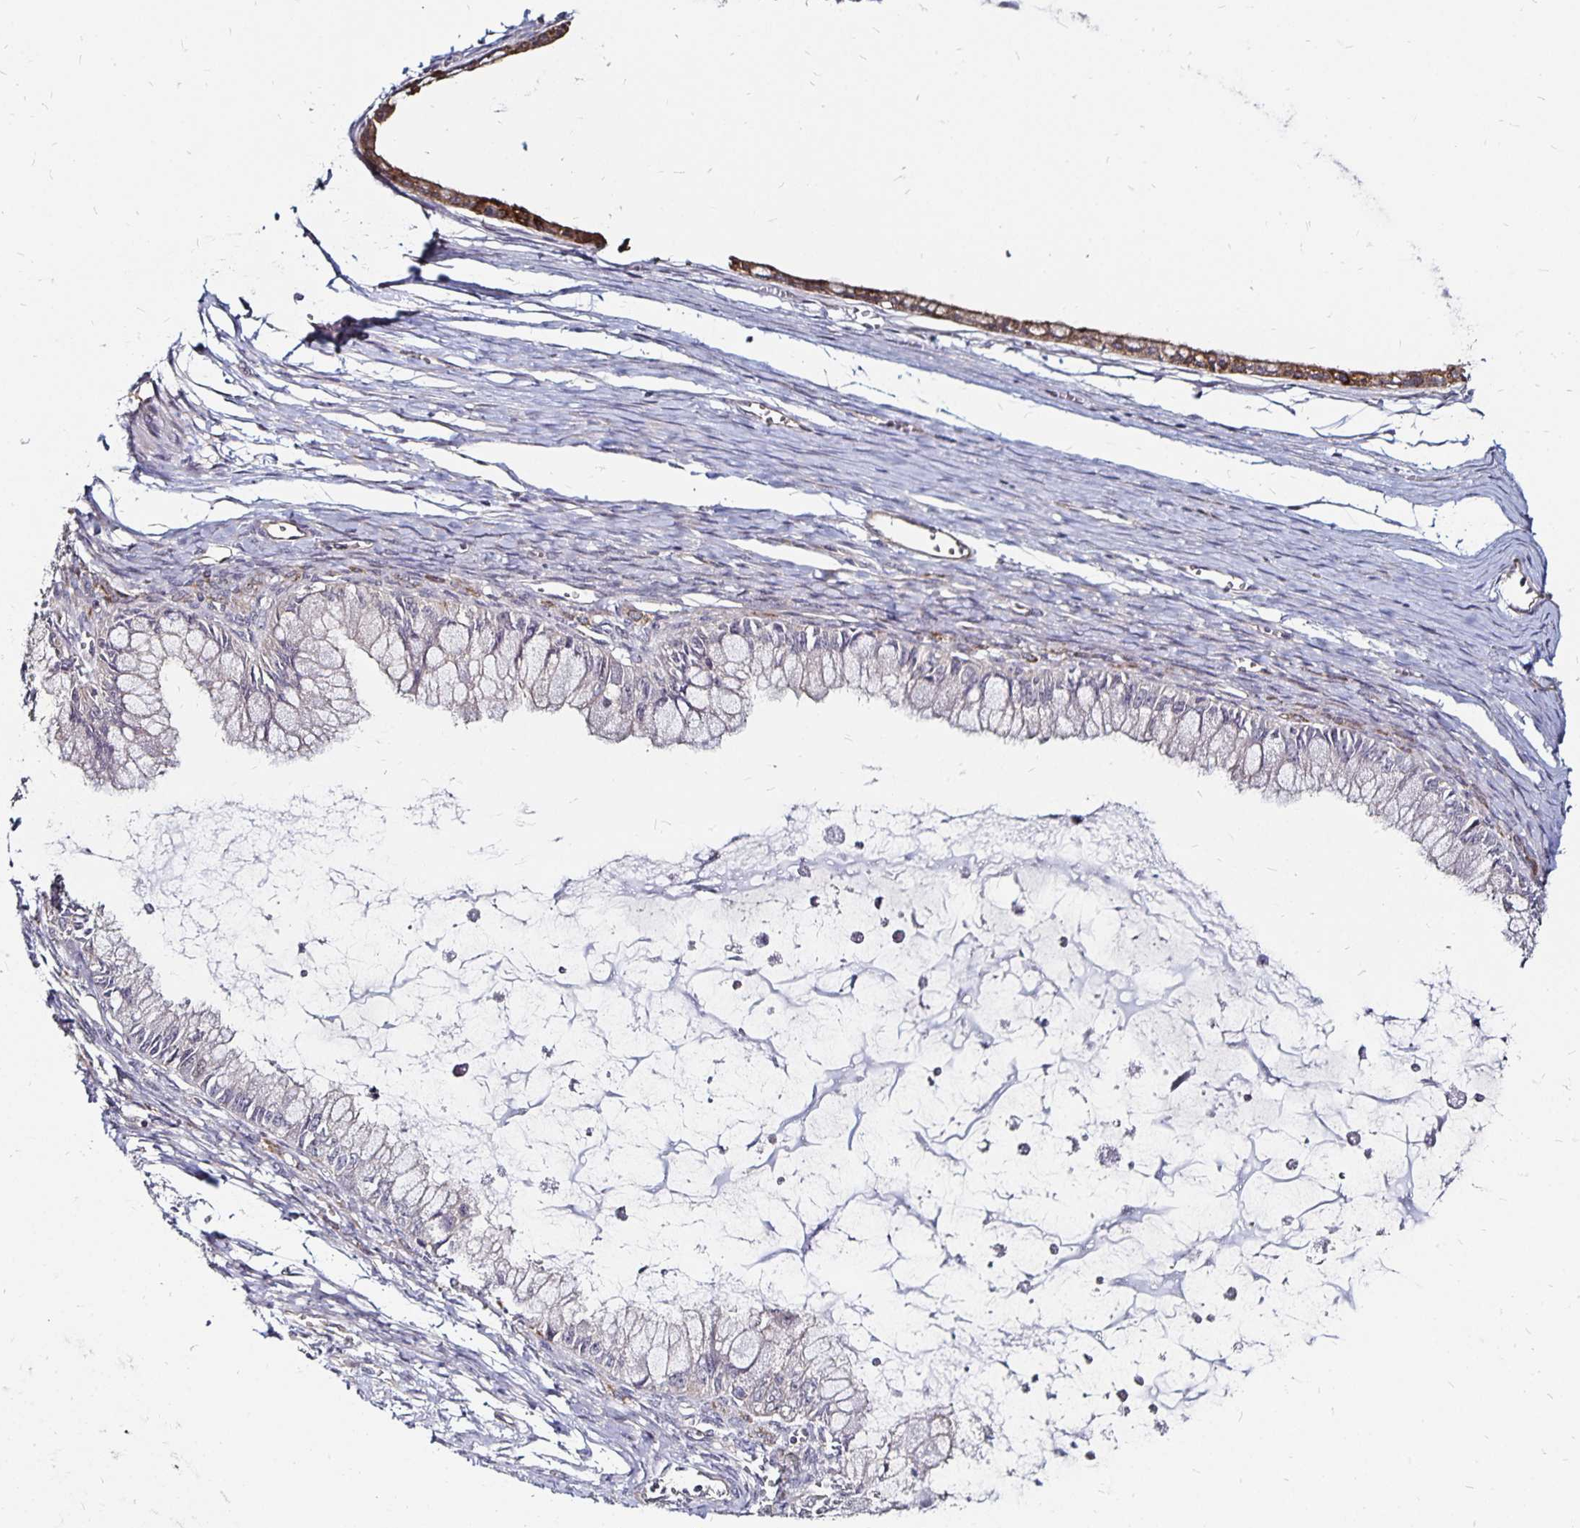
{"staining": {"intensity": "moderate", "quantity": "<25%", "location": "cytoplasmic/membranous"}, "tissue": "ovarian cancer", "cell_type": "Tumor cells", "image_type": "cancer", "snomed": [{"axis": "morphology", "description": "Cystadenocarcinoma, mucinous, NOS"}, {"axis": "topography", "description": "Ovary"}], "caption": "Immunohistochemistry (IHC) image of ovarian cancer (mucinous cystadenocarcinoma) stained for a protein (brown), which reveals low levels of moderate cytoplasmic/membranous staining in about <25% of tumor cells.", "gene": "CYP27A1", "patient": {"sex": "female", "age": 34}}